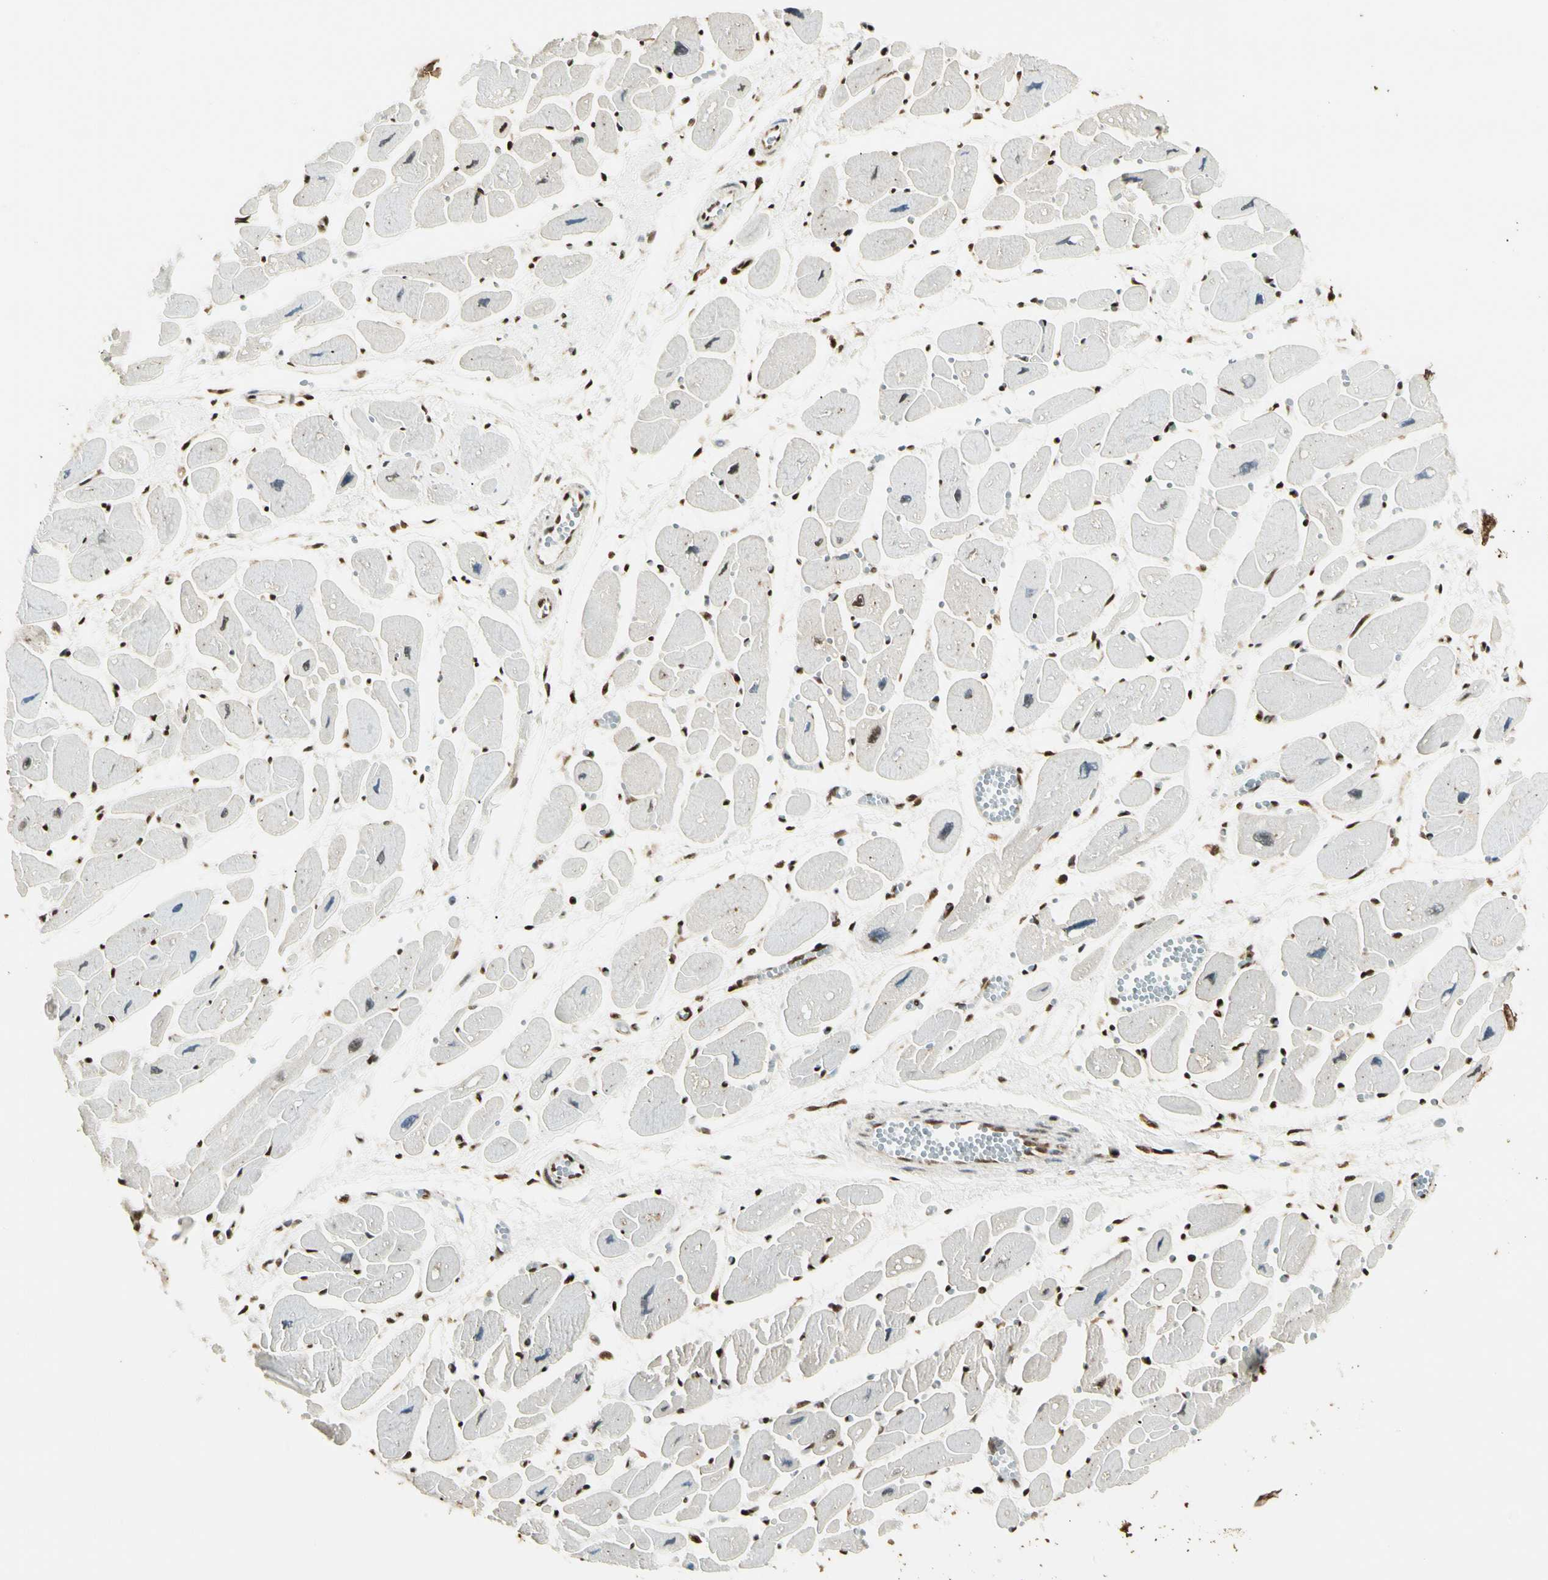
{"staining": {"intensity": "strong", "quantity": ">75%", "location": "nuclear"}, "tissue": "heart muscle", "cell_type": "Cardiomyocytes", "image_type": "normal", "snomed": [{"axis": "morphology", "description": "Normal tissue, NOS"}, {"axis": "topography", "description": "Heart"}], "caption": "A high-resolution micrograph shows immunohistochemistry staining of benign heart muscle, which displays strong nuclear positivity in about >75% of cardiomyocytes. (DAB (3,3'-diaminobenzidine) IHC, brown staining for protein, blue staining for nuclei).", "gene": "FUS", "patient": {"sex": "female", "age": 54}}